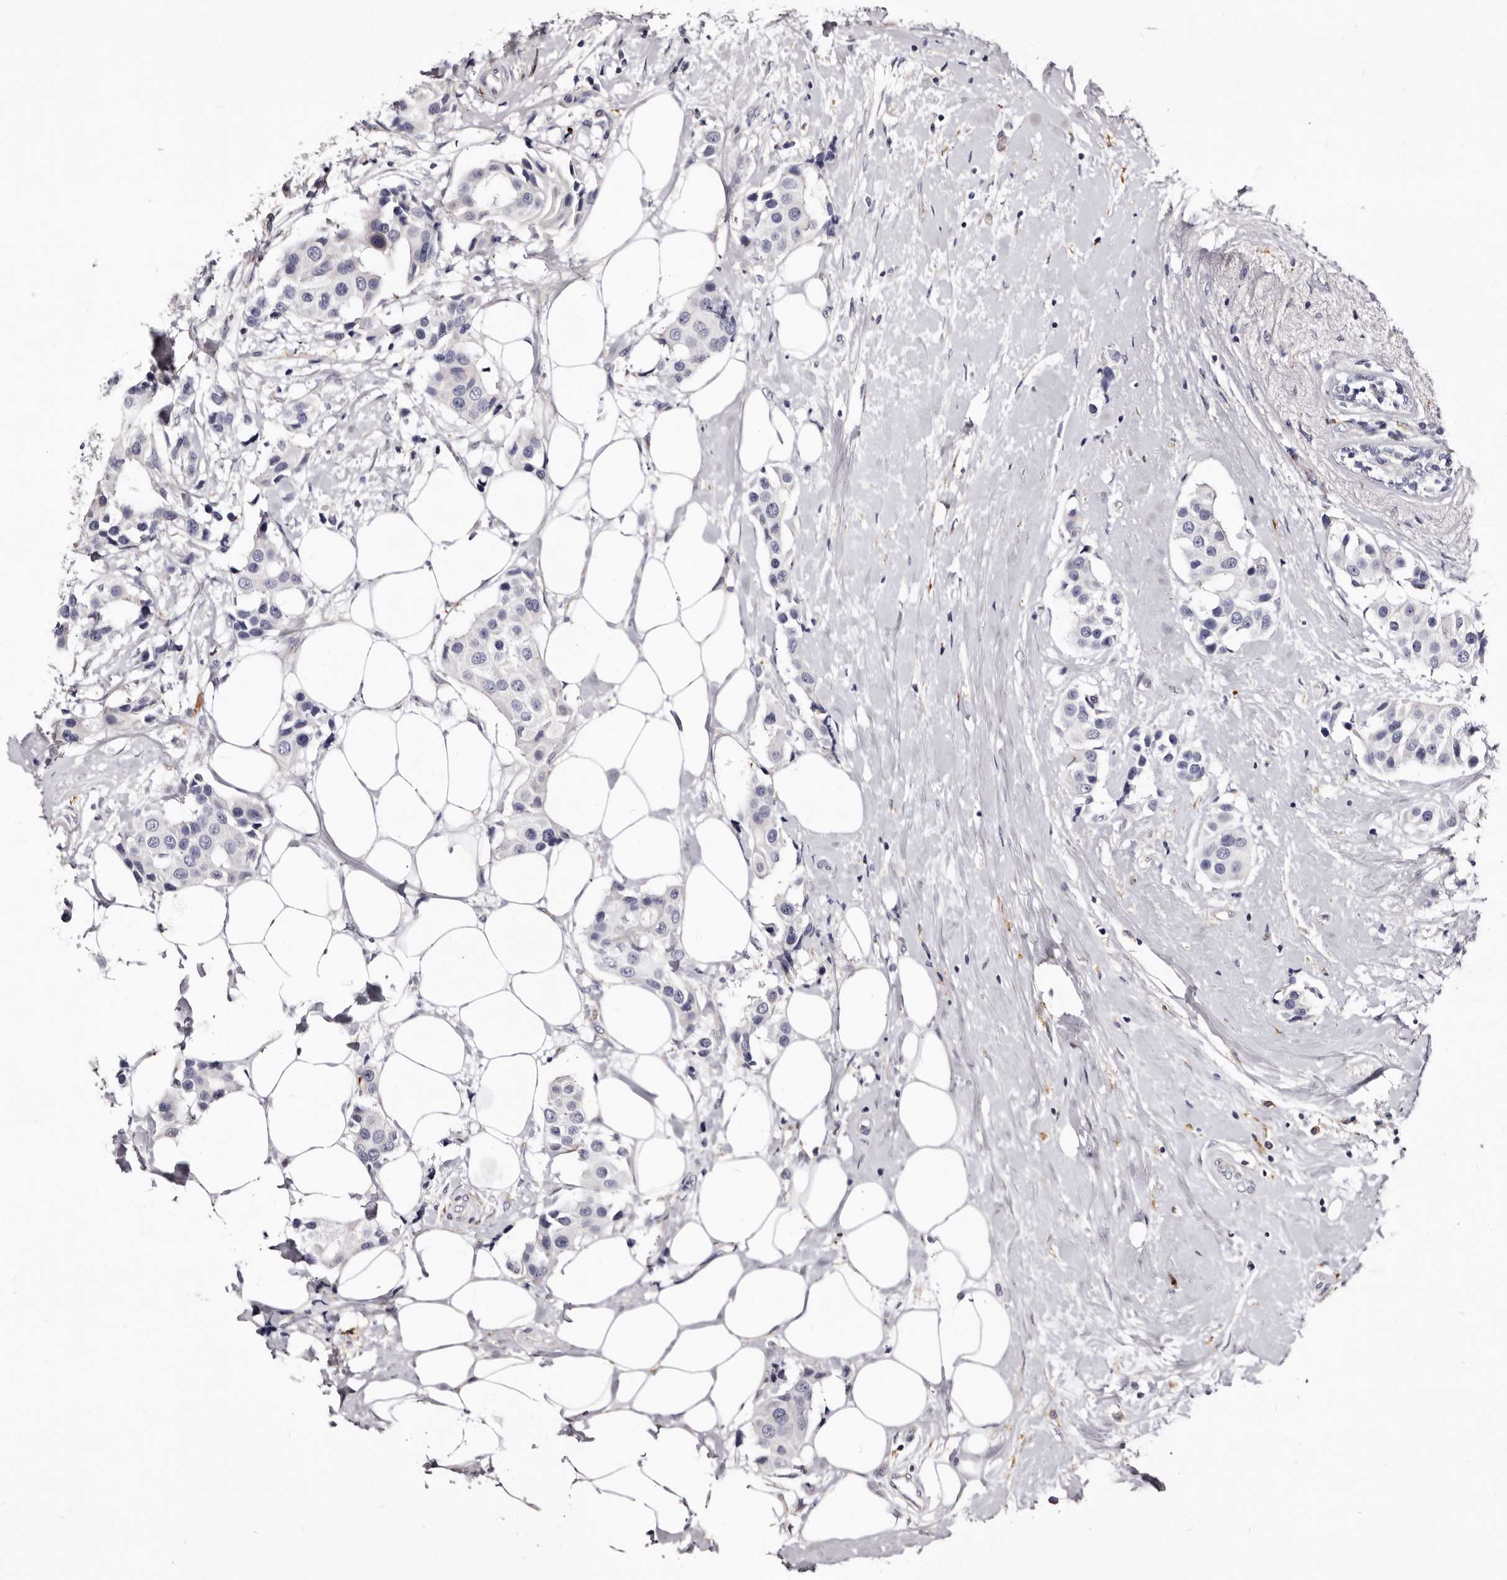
{"staining": {"intensity": "negative", "quantity": "none", "location": "none"}, "tissue": "breast cancer", "cell_type": "Tumor cells", "image_type": "cancer", "snomed": [{"axis": "morphology", "description": "Normal tissue, NOS"}, {"axis": "morphology", "description": "Duct carcinoma"}, {"axis": "topography", "description": "Breast"}], "caption": "The immunohistochemistry micrograph has no significant positivity in tumor cells of breast cancer (invasive ductal carcinoma) tissue. The staining was performed using DAB to visualize the protein expression in brown, while the nuclei were stained in blue with hematoxylin (Magnification: 20x).", "gene": "AUNIP", "patient": {"sex": "female", "age": 39}}